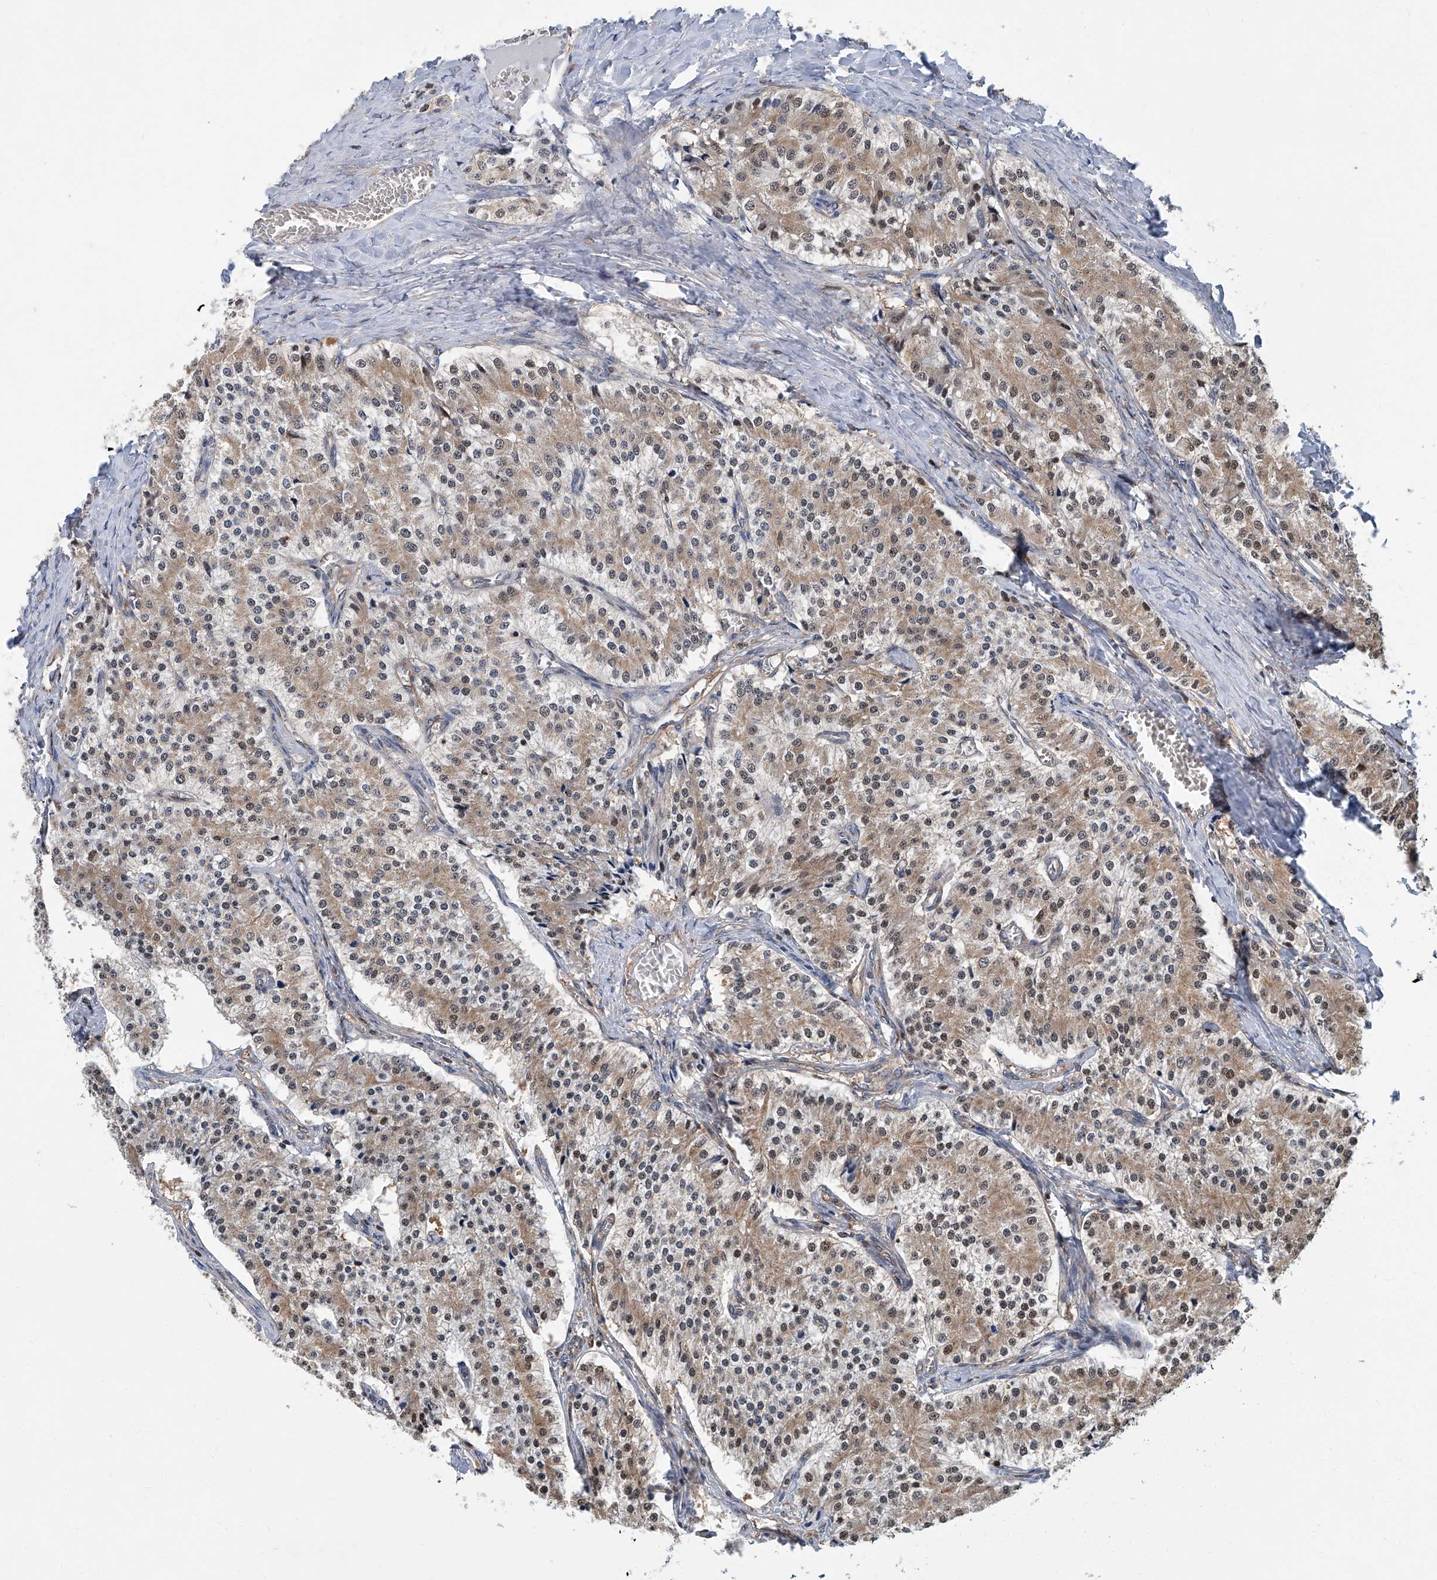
{"staining": {"intensity": "moderate", "quantity": ">75%", "location": "cytoplasmic/membranous,nuclear"}, "tissue": "carcinoid", "cell_type": "Tumor cells", "image_type": "cancer", "snomed": [{"axis": "morphology", "description": "Carcinoid, malignant, NOS"}, {"axis": "topography", "description": "Colon"}], "caption": "This is an image of immunohistochemistry staining of malignant carcinoid, which shows moderate staining in the cytoplasmic/membranous and nuclear of tumor cells.", "gene": "PSMB10", "patient": {"sex": "female", "age": 52}}